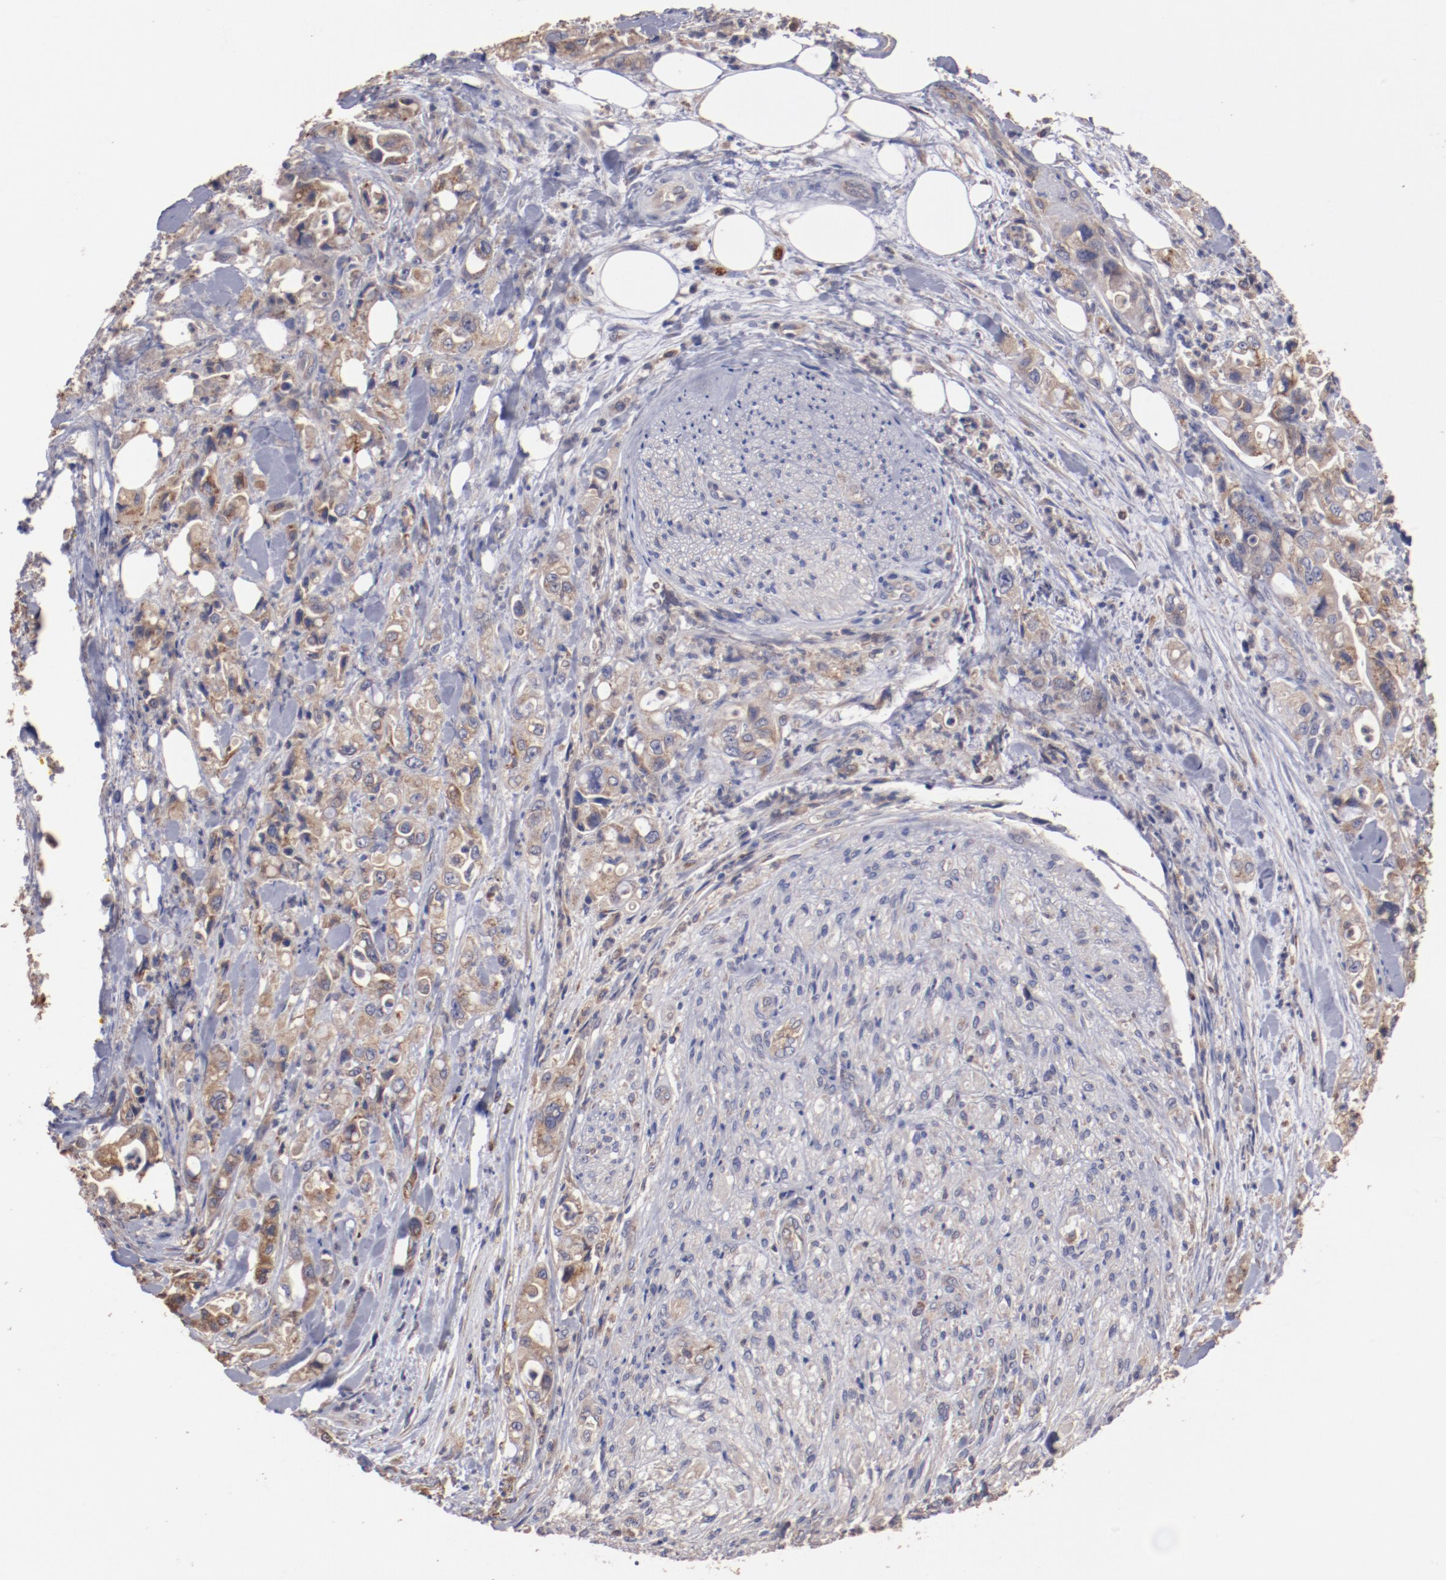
{"staining": {"intensity": "weak", "quantity": "25%-75%", "location": "cytoplasmic/membranous"}, "tissue": "pancreatic cancer", "cell_type": "Tumor cells", "image_type": "cancer", "snomed": [{"axis": "morphology", "description": "Adenocarcinoma, NOS"}, {"axis": "topography", "description": "Pancreas"}], "caption": "Immunohistochemical staining of adenocarcinoma (pancreatic) reveals weak cytoplasmic/membranous protein positivity in approximately 25%-75% of tumor cells.", "gene": "NFKBIE", "patient": {"sex": "male", "age": 70}}